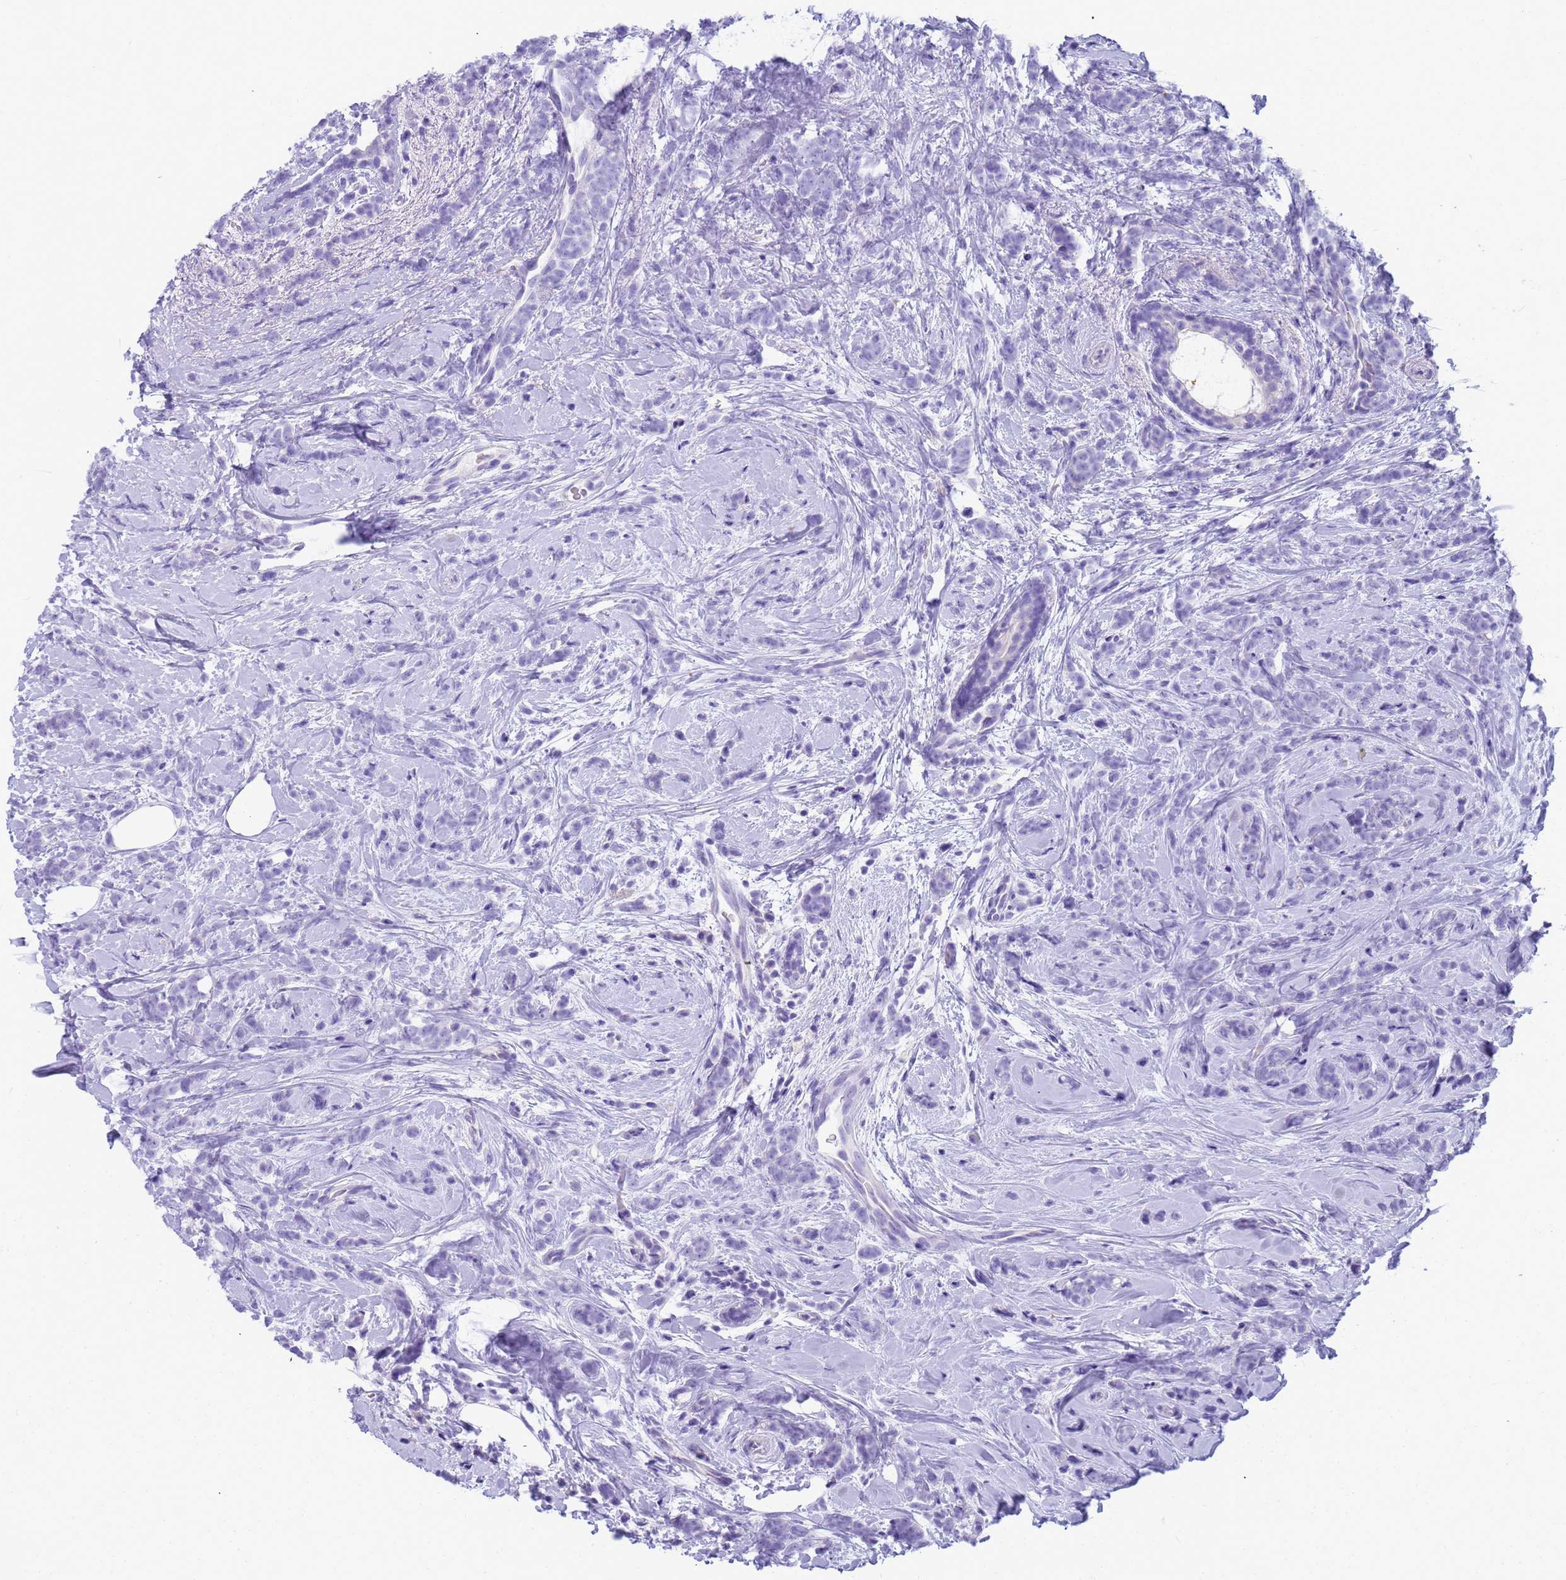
{"staining": {"intensity": "negative", "quantity": "none", "location": "none"}, "tissue": "breast cancer", "cell_type": "Tumor cells", "image_type": "cancer", "snomed": [{"axis": "morphology", "description": "Lobular carcinoma"}, {"axis": "topography", "description": "Breast"}], "caption": "Histopathology image shows no protein positivity in tumor cells of breast cancer (lobular carcinoma) tissue.", "gene": "RNASE2", "patient": {"sex": "female", "age": 58}}